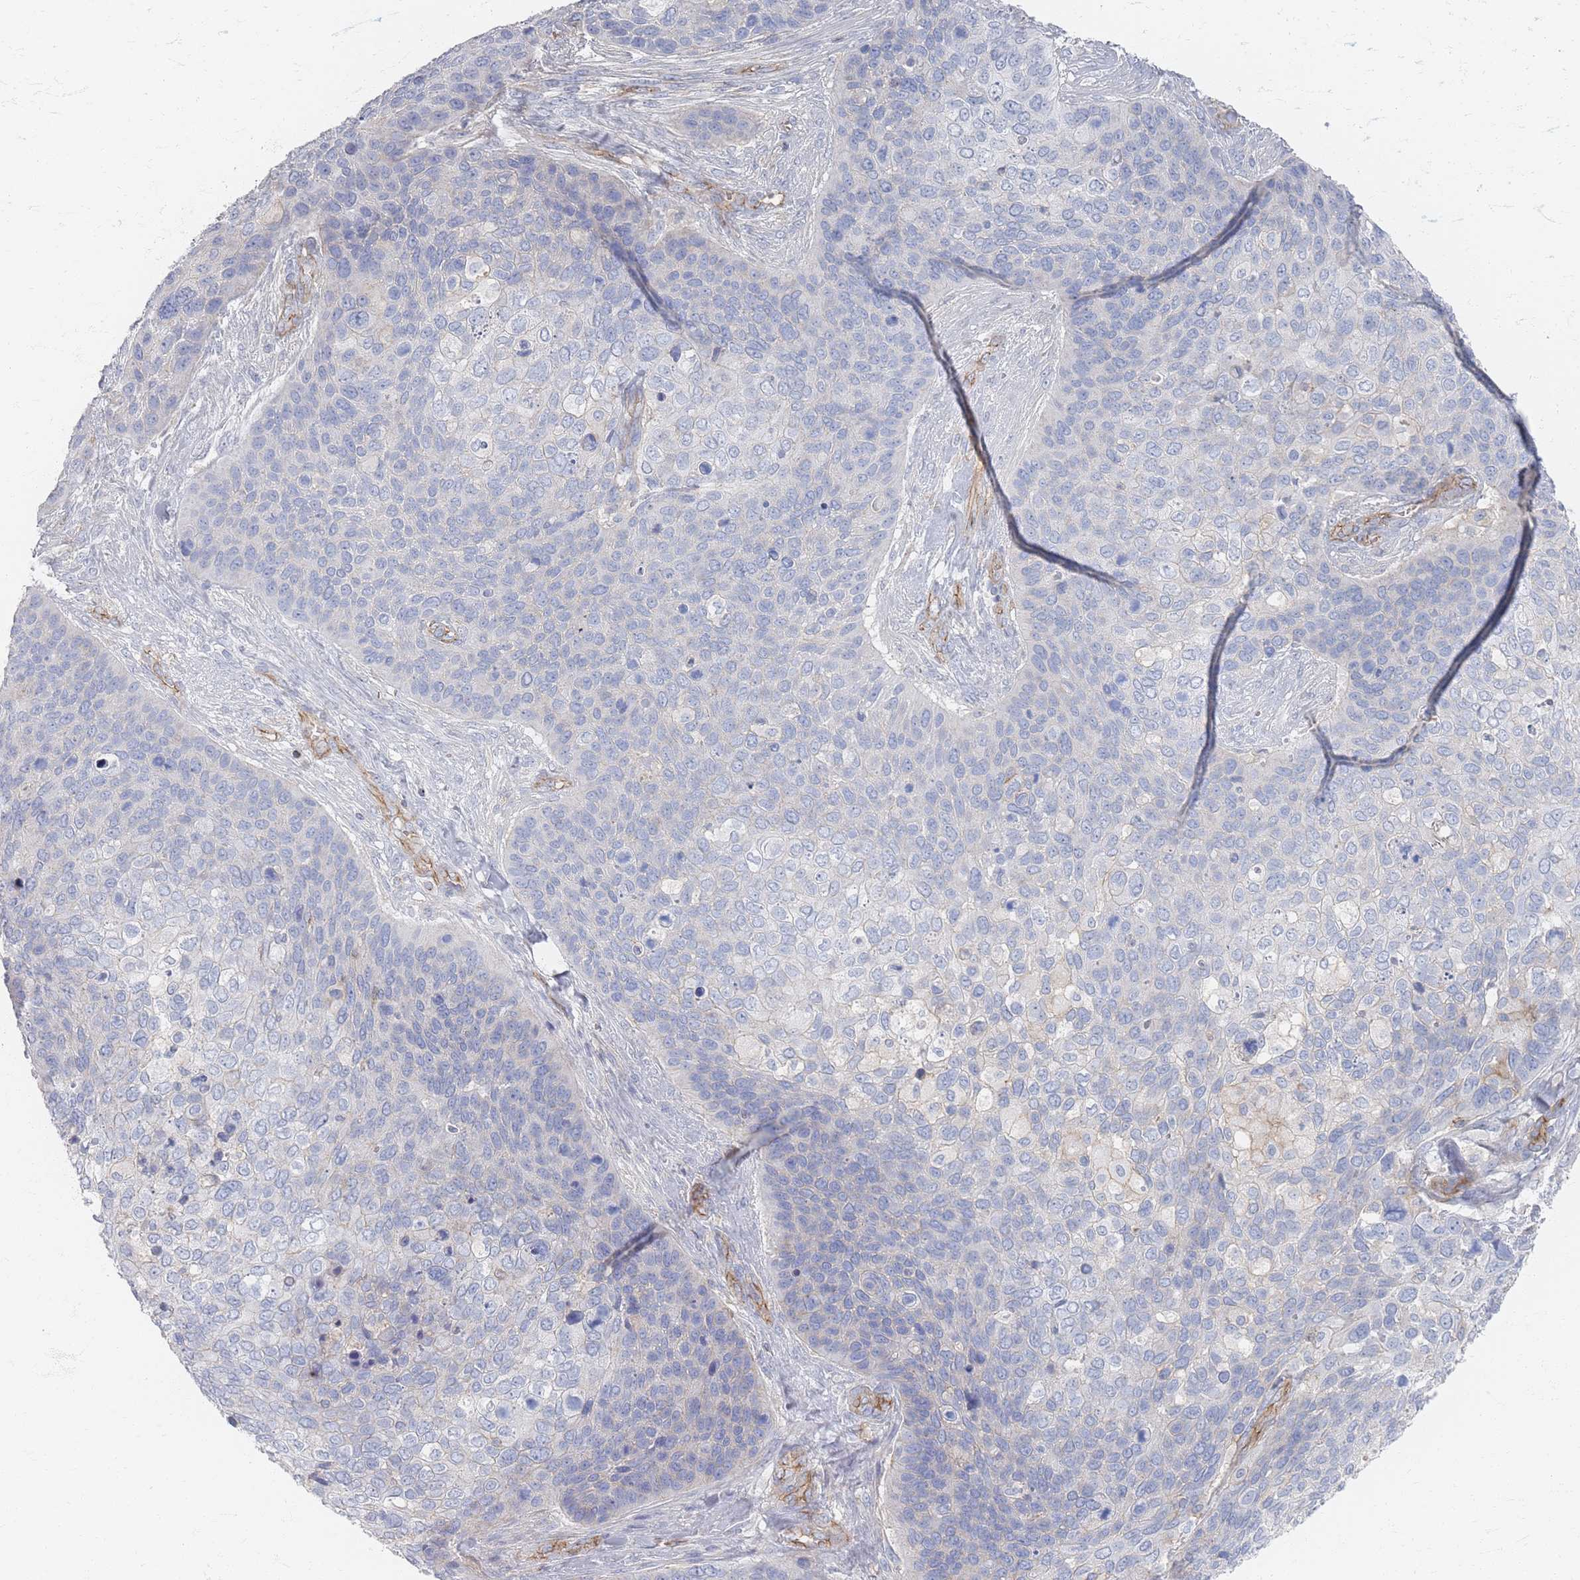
{"staining": {"intensity": "negative", "quantity": "none", "location": "none"}, "tissue": "skin cancer", "cell_type": "Tumor cells", "image_type": "cancer", "snomed": [{"axis": "morphology", "description": "Basal cell carcinoma"}, {"axis": "topography", "description": "Skin"}], "caption": "Immunohistochemical staining of human skin cancer (basal cell carcinoma) demonstrates no significant positivity in tumor cells.", "gene": "GNB1", "patient": {"sex": "female", "age": 74}}